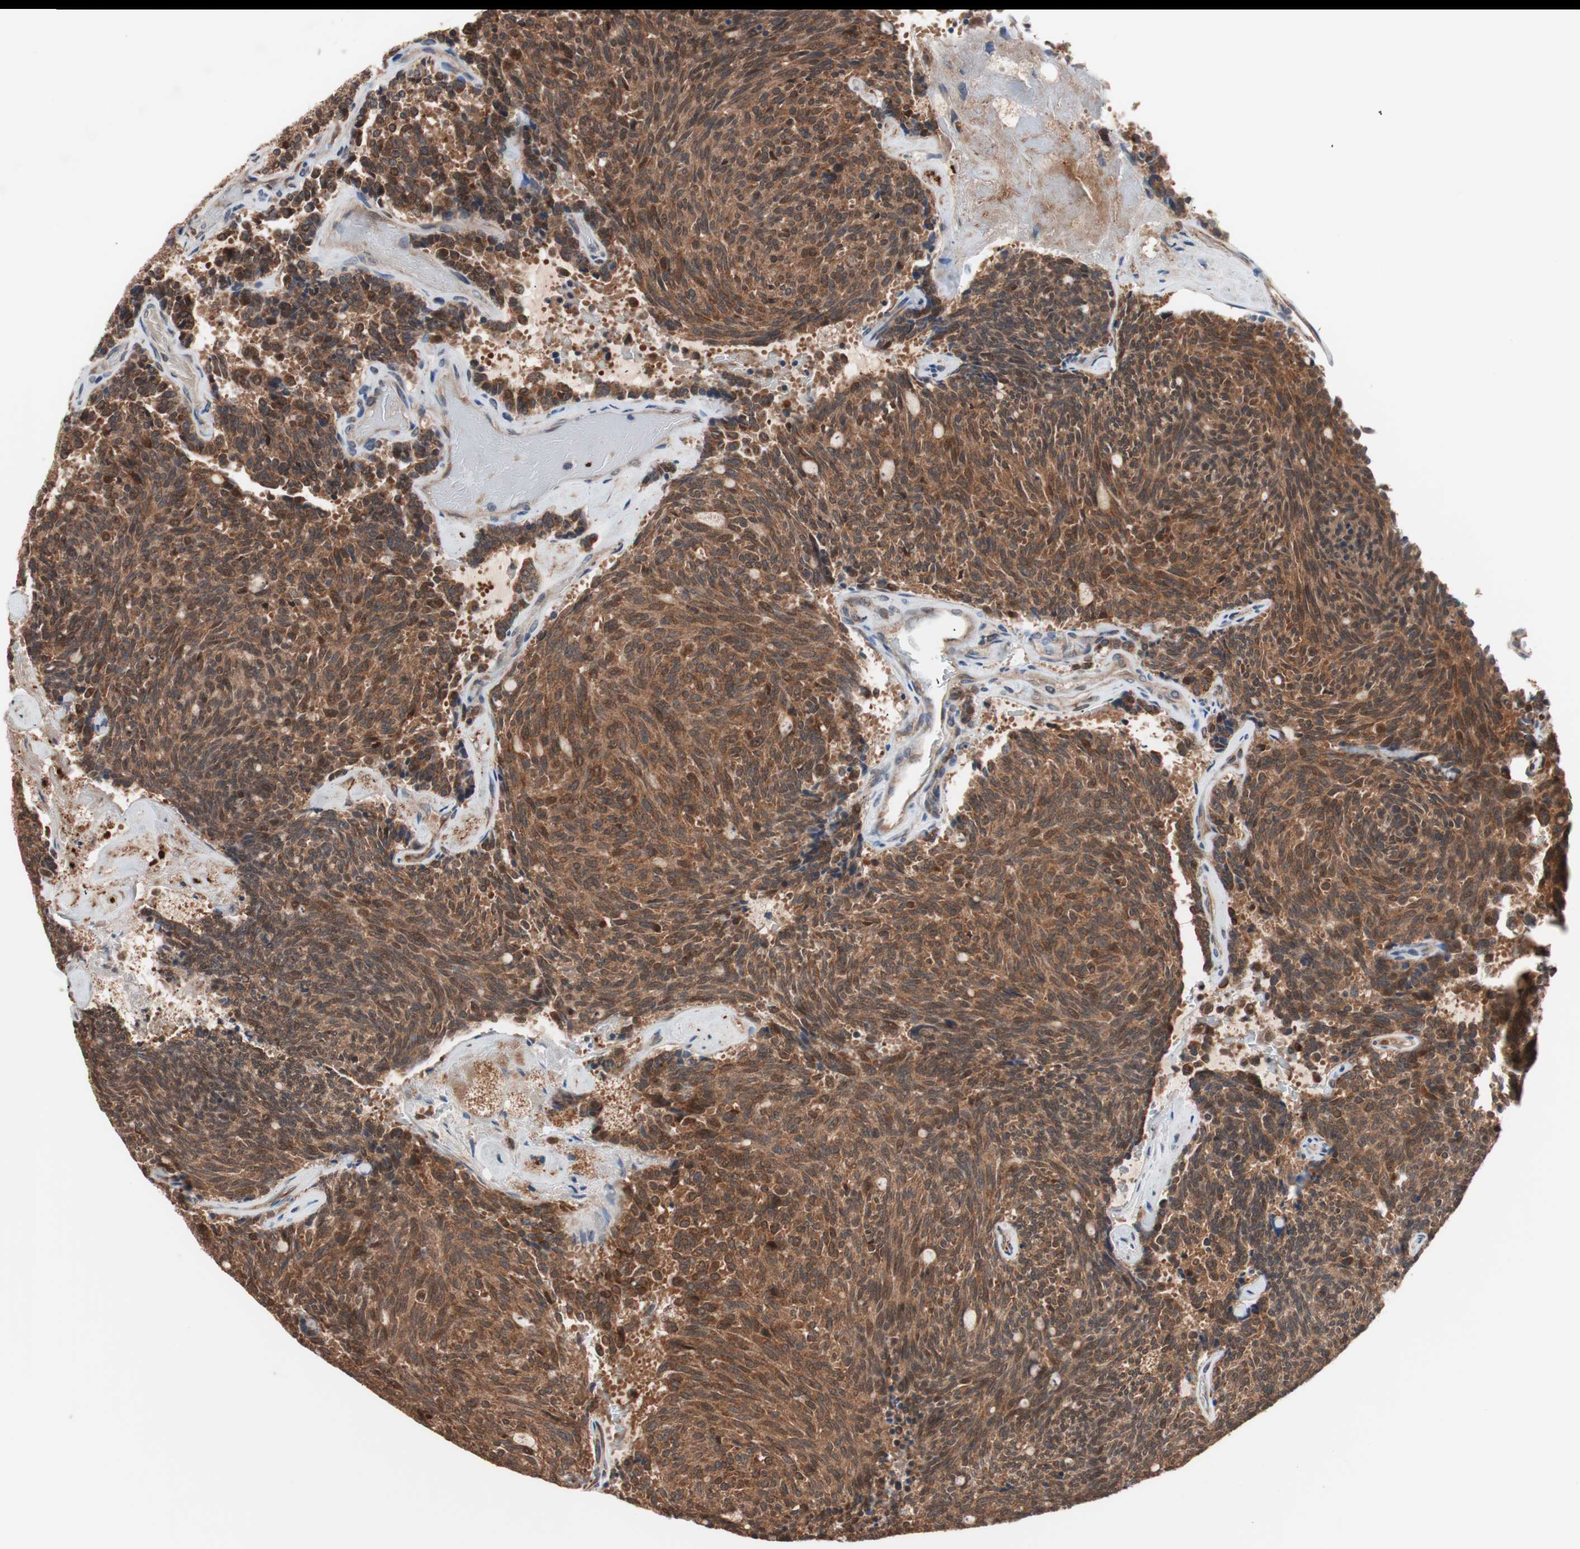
{"staining": {"intensity": "strong", "quantity": ">75%", "location": "cytoplasmic/membranous,nuclear"}, "tissue": "carcinoid", "cell_type": "Tumor cells", "image_type": "cancer", "snomed": [{"axis": "morphology", "description": "Carcinoid, malignant, NOS"}, {"axis": "topography", "description": "Pancreas"}], "caption": "Malignant carcinoid stained for a protein demonstrates strong cytoplasmic/membranous and nuclear positivity in tumor cells.", "gene": "HMBS", "patient": {"sex": "female", "age": 54}}